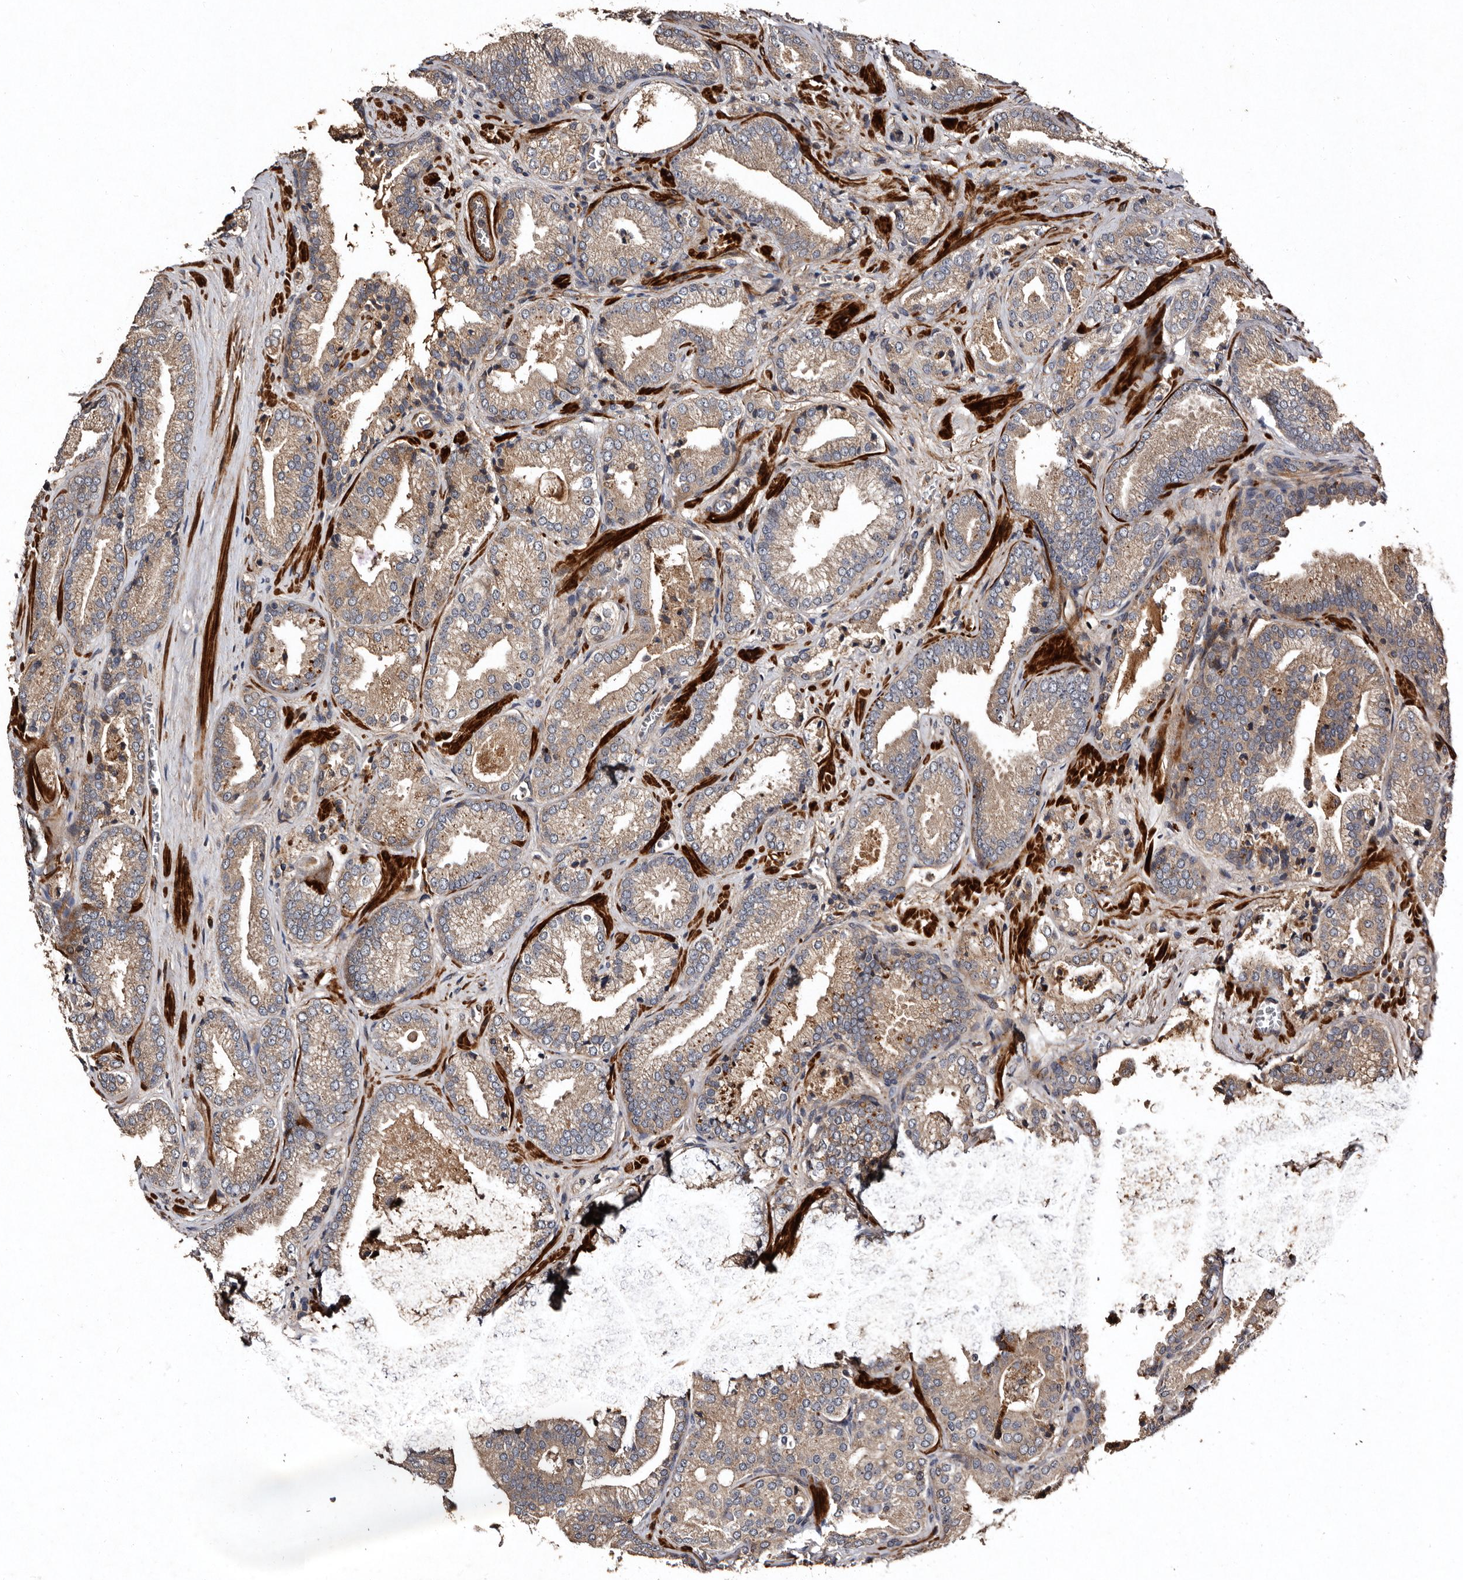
{"staining": {"intensity": "moderate", "quantity": ">75%", "location": "cytoplasmic/membranous"}, "tissue": "prostate cancer", "cell_type": "Tumor cells", "image_type": "cancer", "snomed": [{"axis": "morphology", "description": "Adenocarcinoma, Low grade"}, {"axis": "topography", "description": "Prostate"}], "caption": "There is medium levels of moderate cytoplasmic/membranous staining in tumor cells of prostate cancer, as demonstrated by immunohistochemical staining (brown color).", "gene": "PRKD3", "patient": {"sex": "male", "age": 62}}